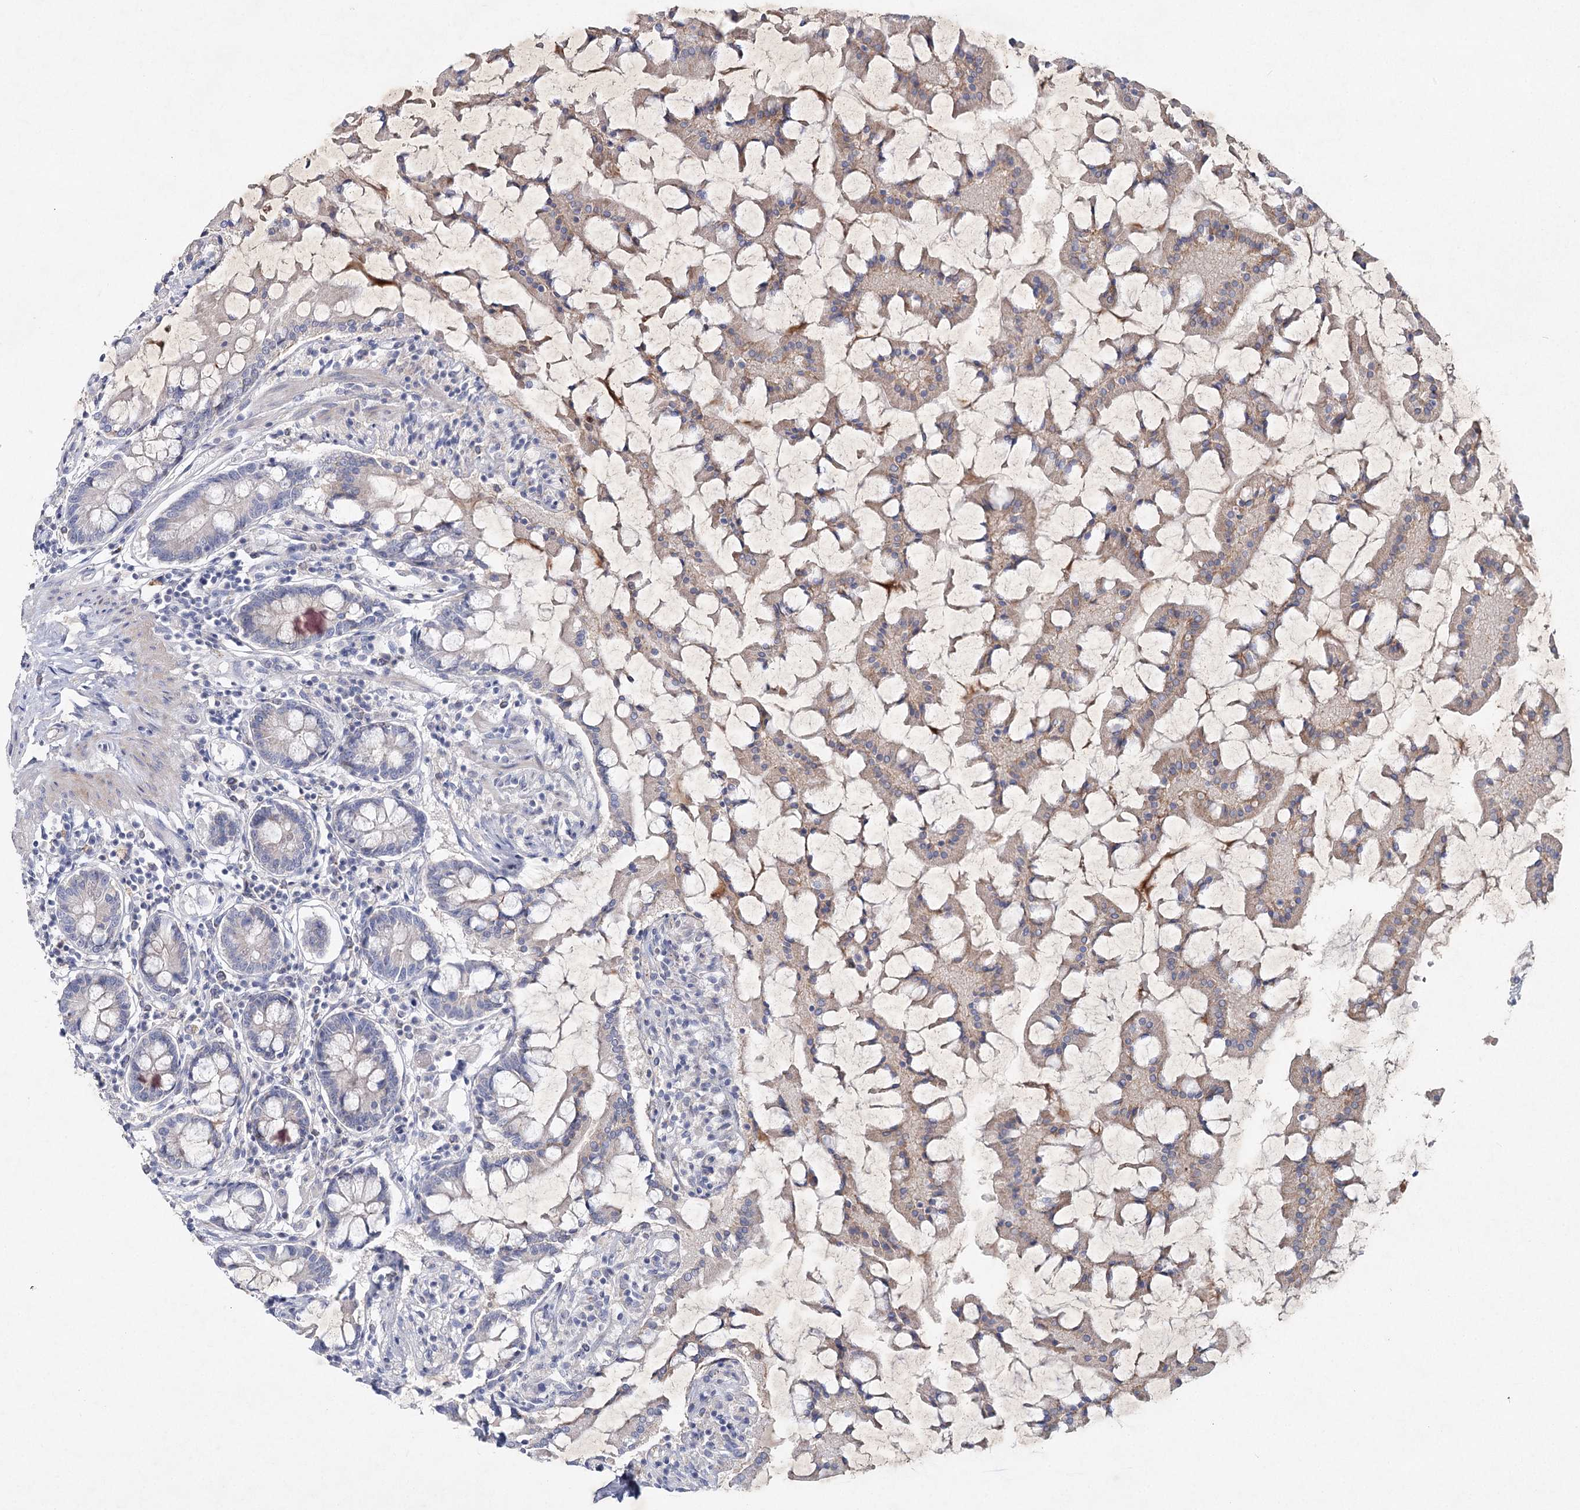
{"staining": {"intensity": "weak", "quantity": "<25%", "location": "cytoplasmic/membranous"}, "tissue": "small intestine", "cell_type": "Glandular cells", "image_type": "normal", "snomed": [{"axis": "morphology", "description": "Normal tissue, NOS"}, {"axis": "topography", "description": "Small intestine"}], "caption": "Glandular cells are negative for protein expression in normal human small intestine. (DAB immunohistochemistry (IHC) with hematoxylin counter stain).", "gene": "MAP3K13", "patient": {"sex": "male", "age": 41}}